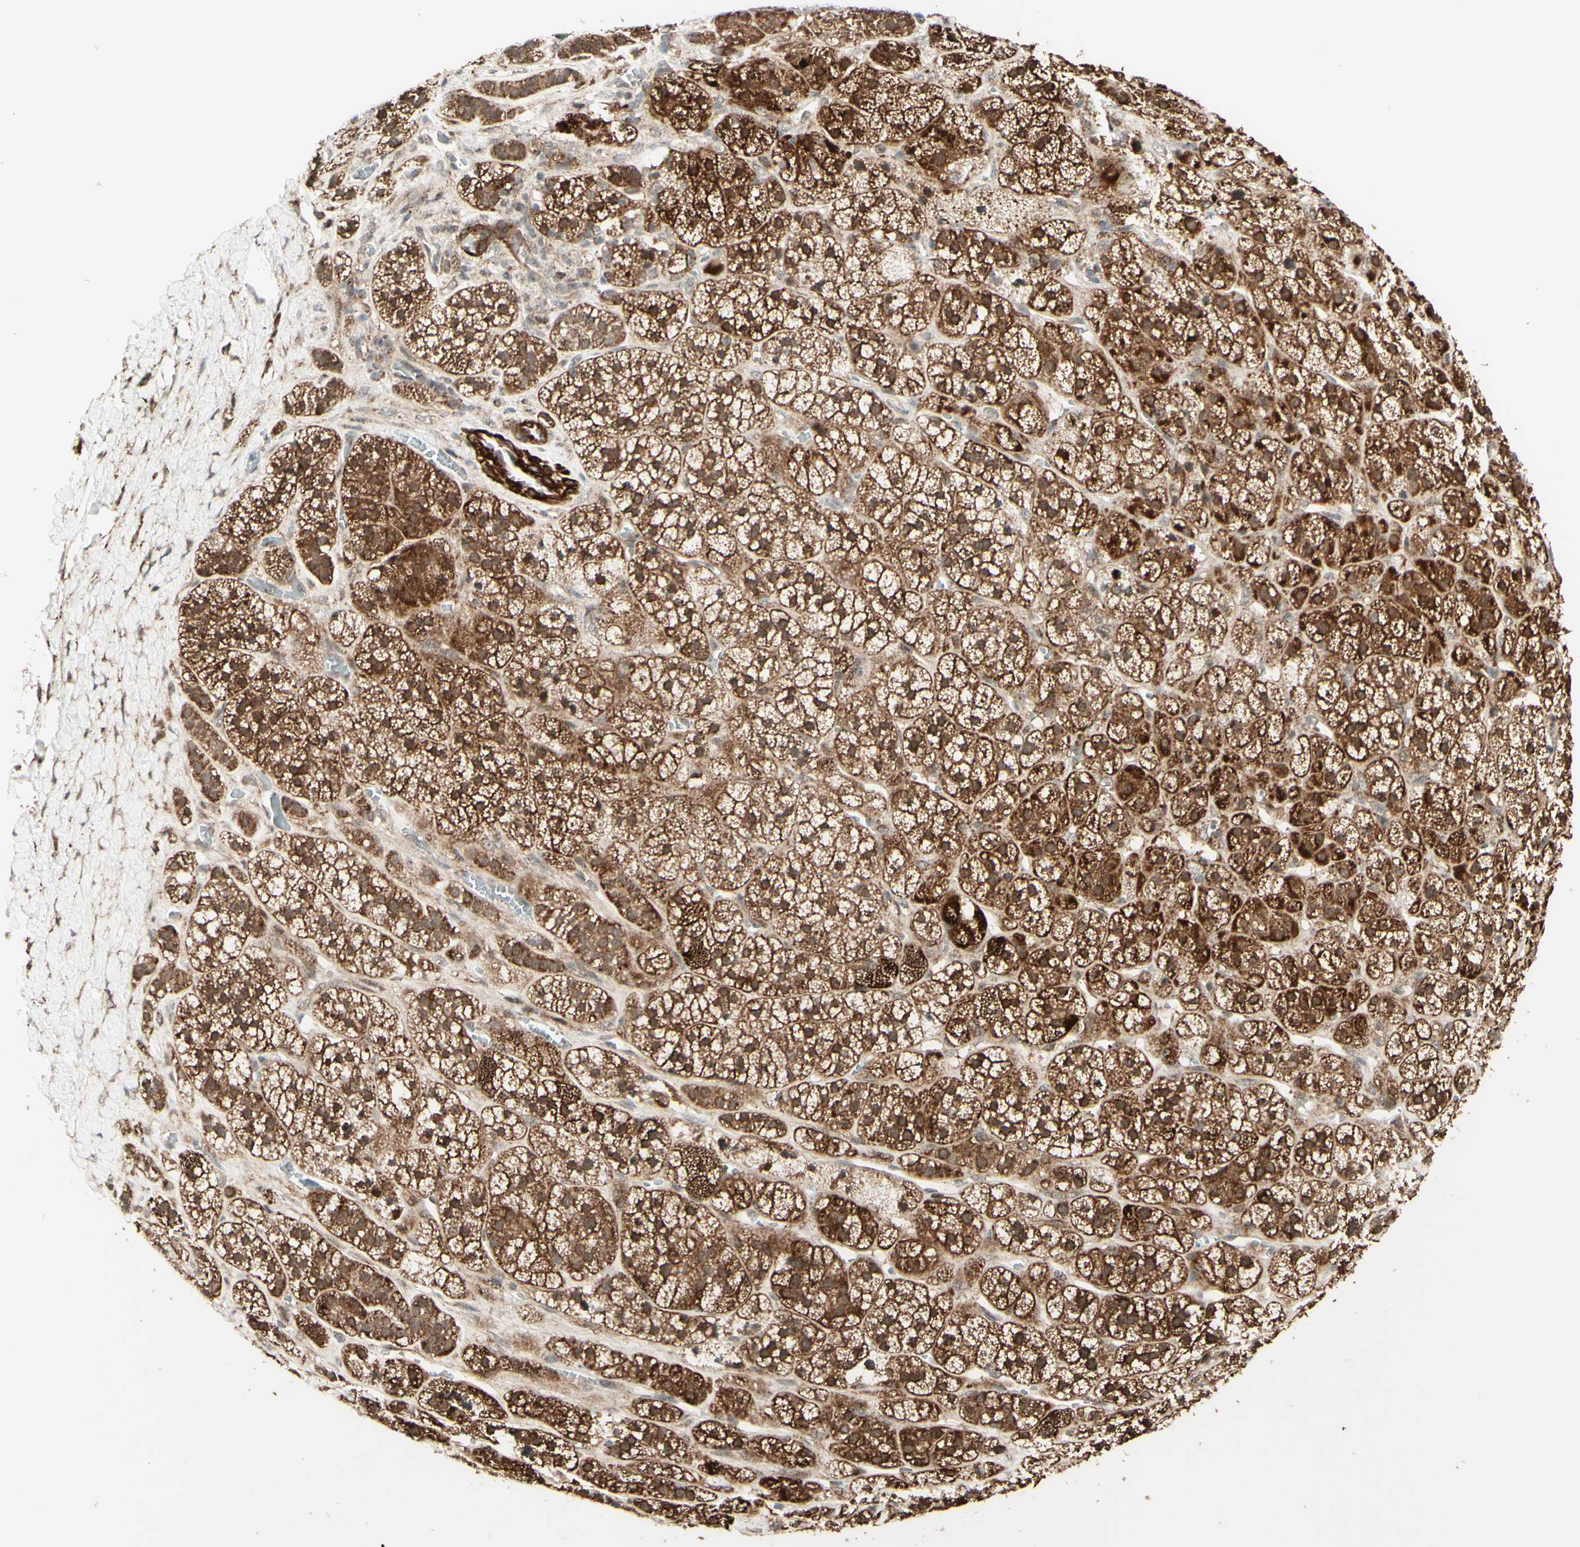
{"staining": {"intensity": "strong", "quantity": ">75%", "location": "cytoplasmic/membranous"}, "tissue": "adrenal gland", "cell_type": "Glandular cells", "image_type": "normal", "snomed": [{"axis": "morphology", "description": "Normal tissue, NOS"}, {"axis": "topography", "description": "Adrenal gland"}], "caption": "Glandular cells display high levels of strong cytoplasmic/membranous staining in approximately >75% of cells in unremarkable human adrenal gland. The protein is stained brown, and the nuclei are stained in blue (DAB IHC with brightfield microscopy, high magnification).", "gene": "DHRS3", "patient": {"sex": "male", "age": 56}}